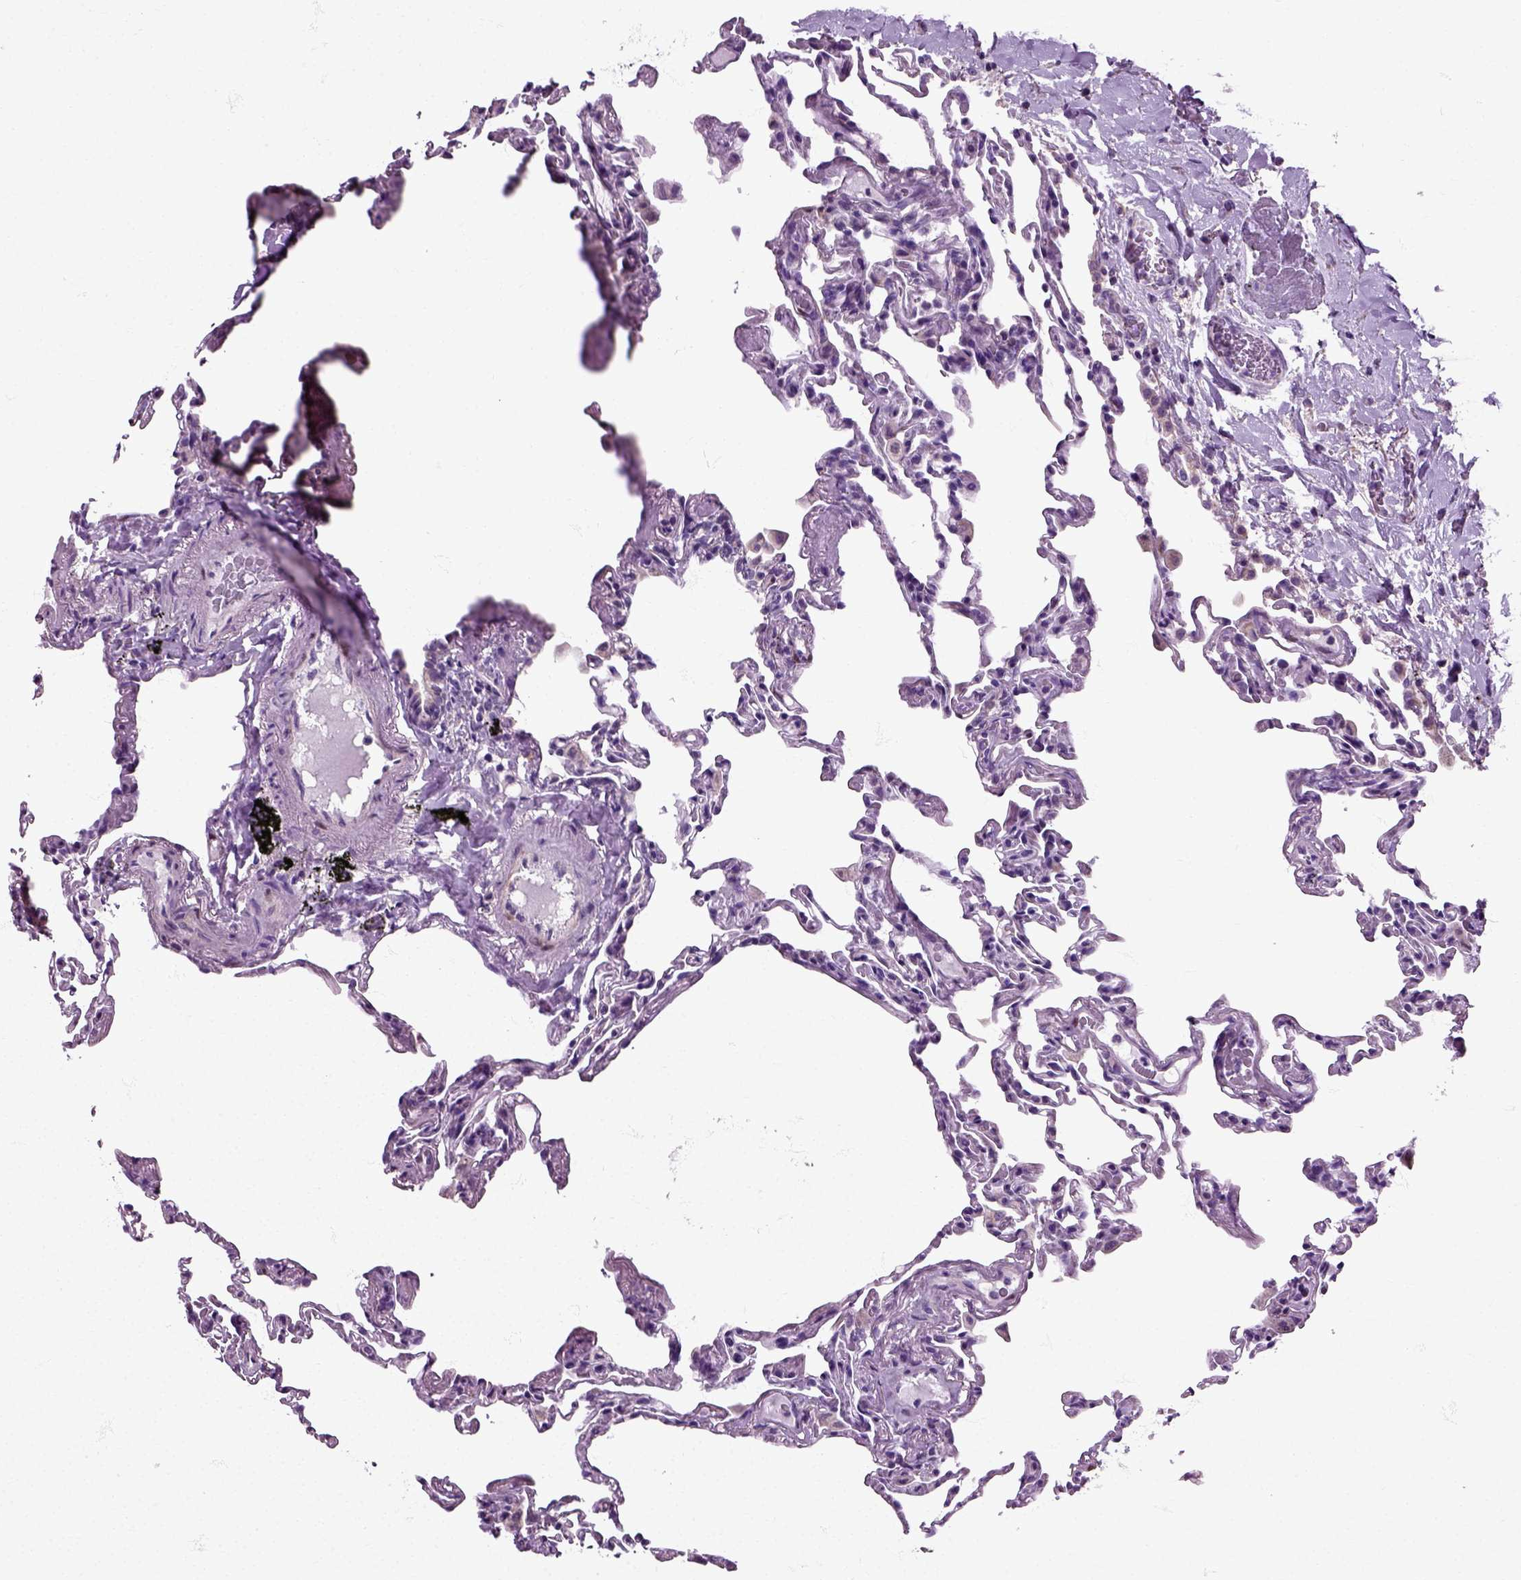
{"staining": {"intensity": "negative", "quantity": "none", "location": "none"}, "tissue": "lung", "cell_type": "Alveolar cells", "image_type": "normal", "snomed": [{"axis": "morphology", "description": "Normal tissue, NOS"}, {"axis": "topography", "description": "Lung"}], "caption": "Immunohistochemistry histopathology image of unremarkable lung: lung stained with DAB demonstrates no significant protein positivity in alveolar cells. (Immunohistochemistry (ihc), brightfield microscopy, high magnification).", "gene": "HSPA2", "patient": {"sex": "female", "age": 57}}